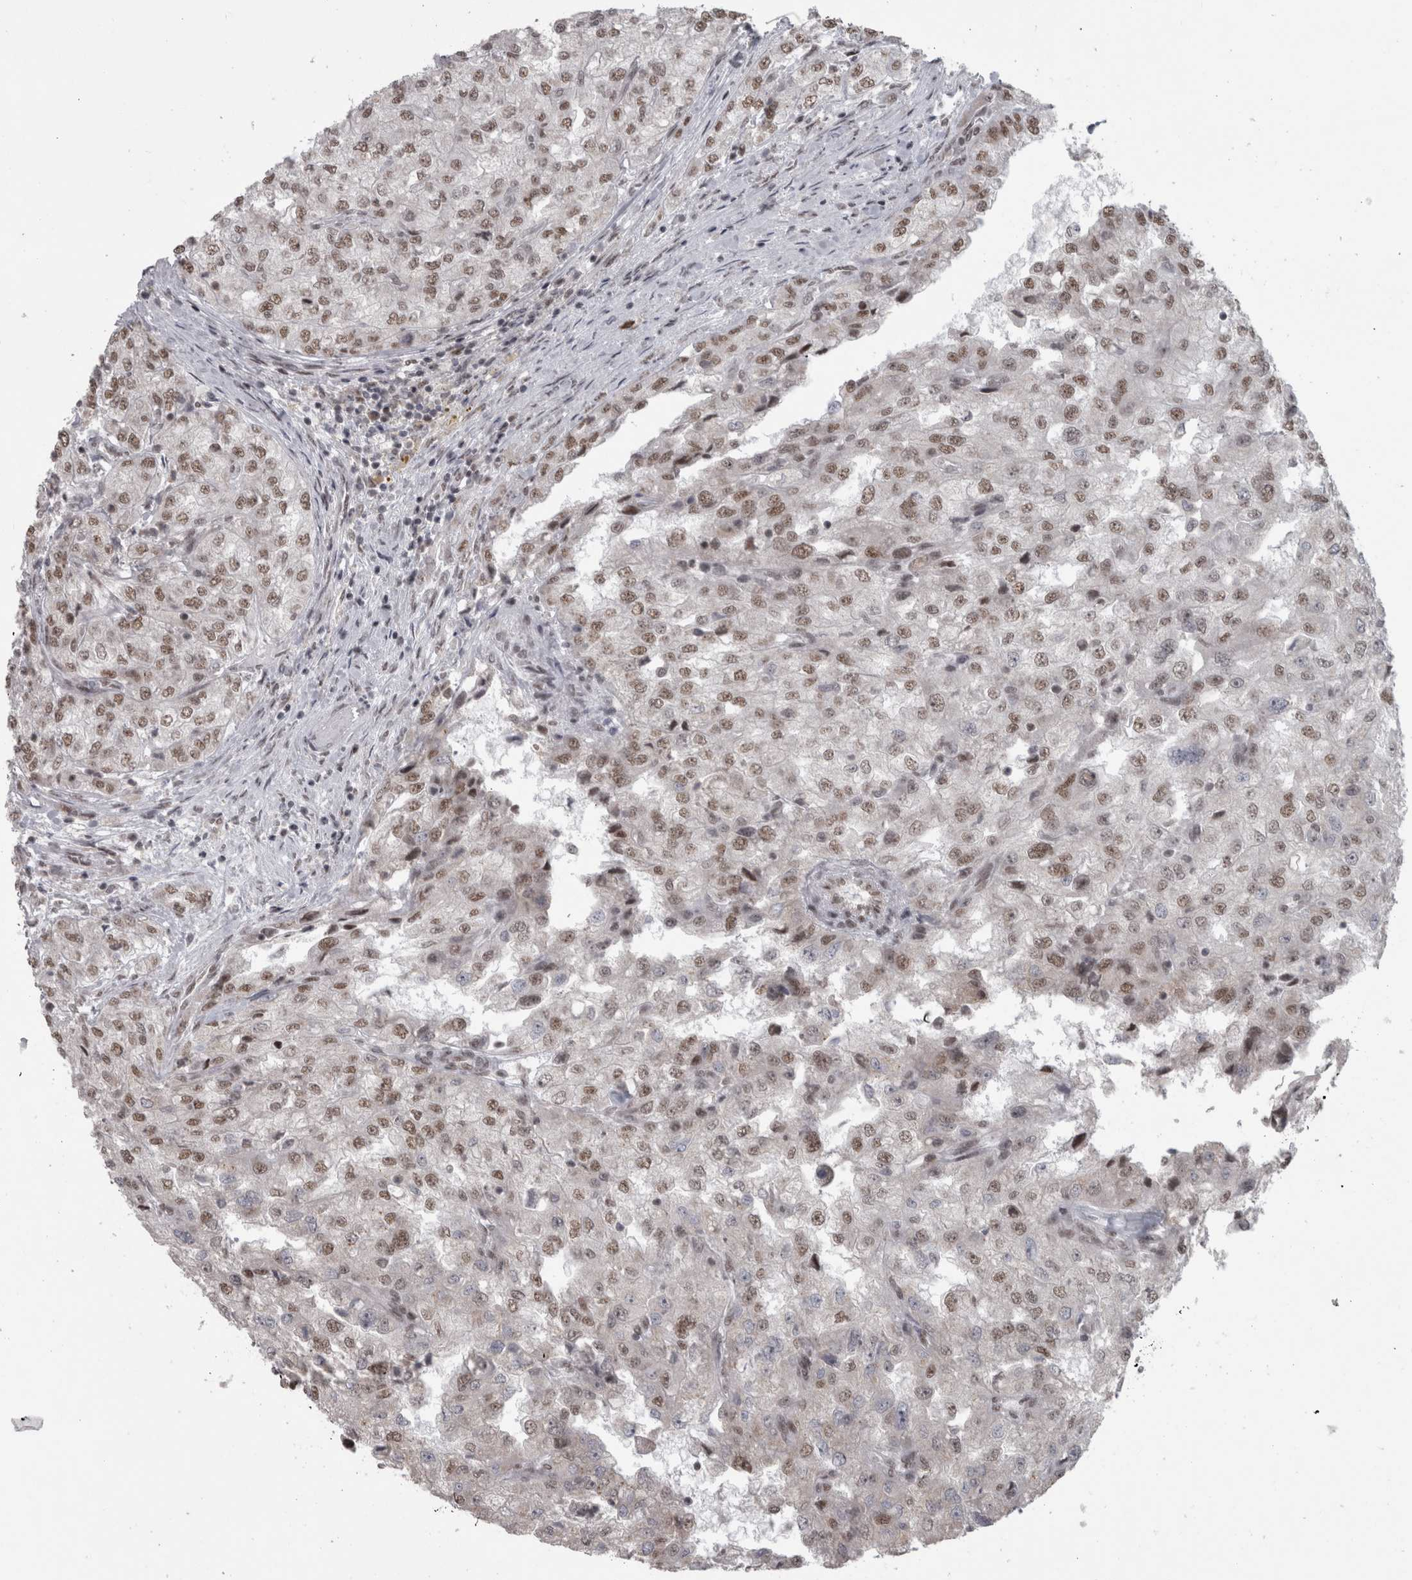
{"staining": {"intensity": "moderate", "quantity": ">75%", "location": "nuclear"}, "tissue": "renal cancer", "cell_type": "Tumor cells", "image_type": "cancer", "snomed": [{"axis": "morphology", "description": "Adenocarcinoma, NOS"}, {"axis": "topography", "description": "Kidney"}], "caption": "This is an image of immunohistochemistry (IHC) staining of renal cancer (adenocarcinoma), which shows moderate positivity in the nuclear of tumor cells.", "gene": "MICU3", "patient": {"sex": "female", "age": 54}}